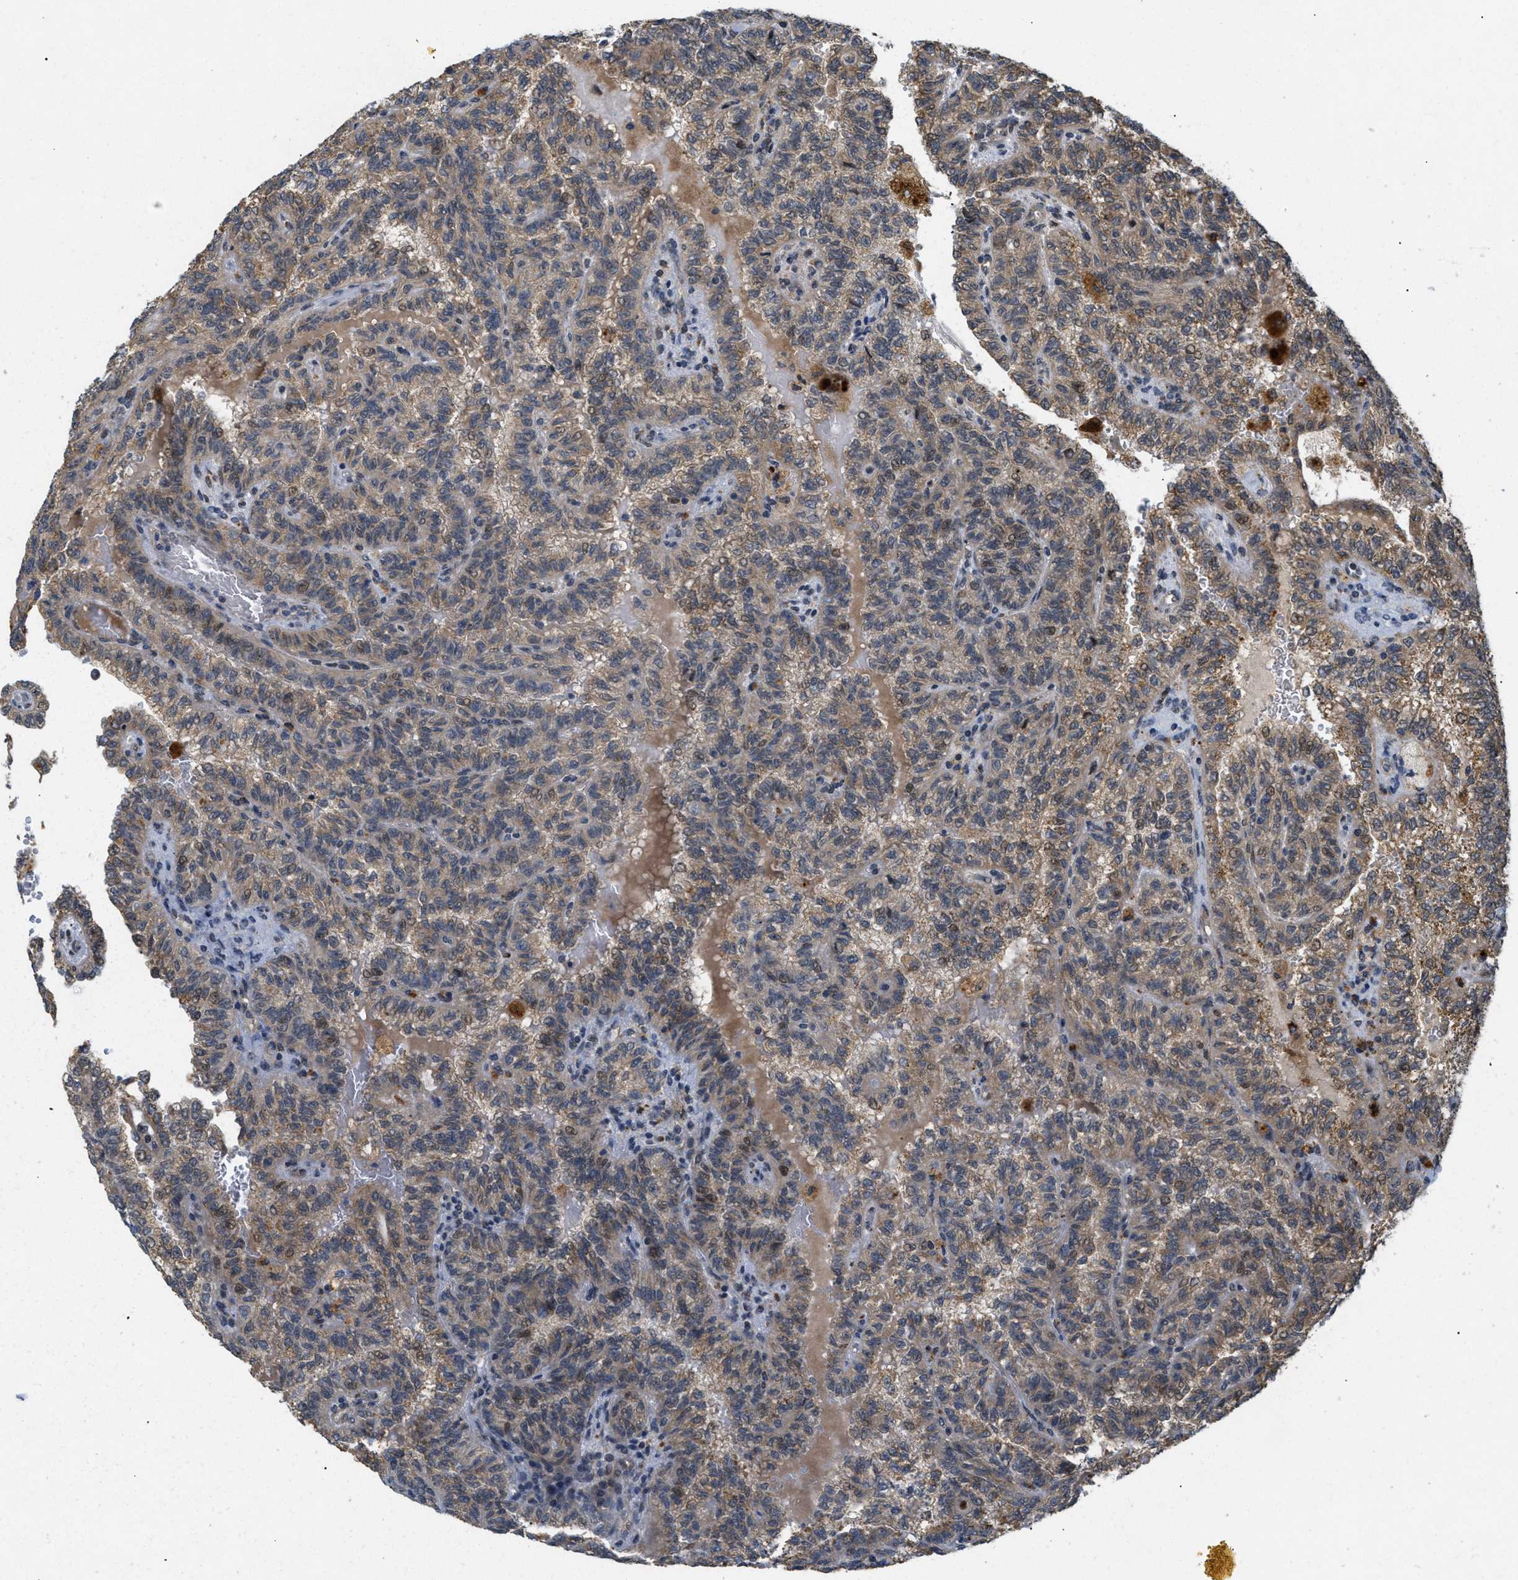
{"staining": {"intensity": "weak", "quantity": ">75%", "location": "cytoplasmic/membranous"}, "tissue": "renal cancer", "cell_type": "Tumor cells", "image_type": "cancer", "snomed": [{"axis": "morphology", "description": "Inflammation, NOS"}, {"axis": "morphology", "description": "Adenocarcinoma, NOS"}, {"axis": "topography", "description": "Kidney"}], "caption": "Adenocarcinoma (renal) tissue displays weak cytoplasmic/membranous expression in about >75% of tumor cells, visualized by immunohistochemistry.", "gene": "PDGFB", "patient": {"sex": "male", "age": 68}}